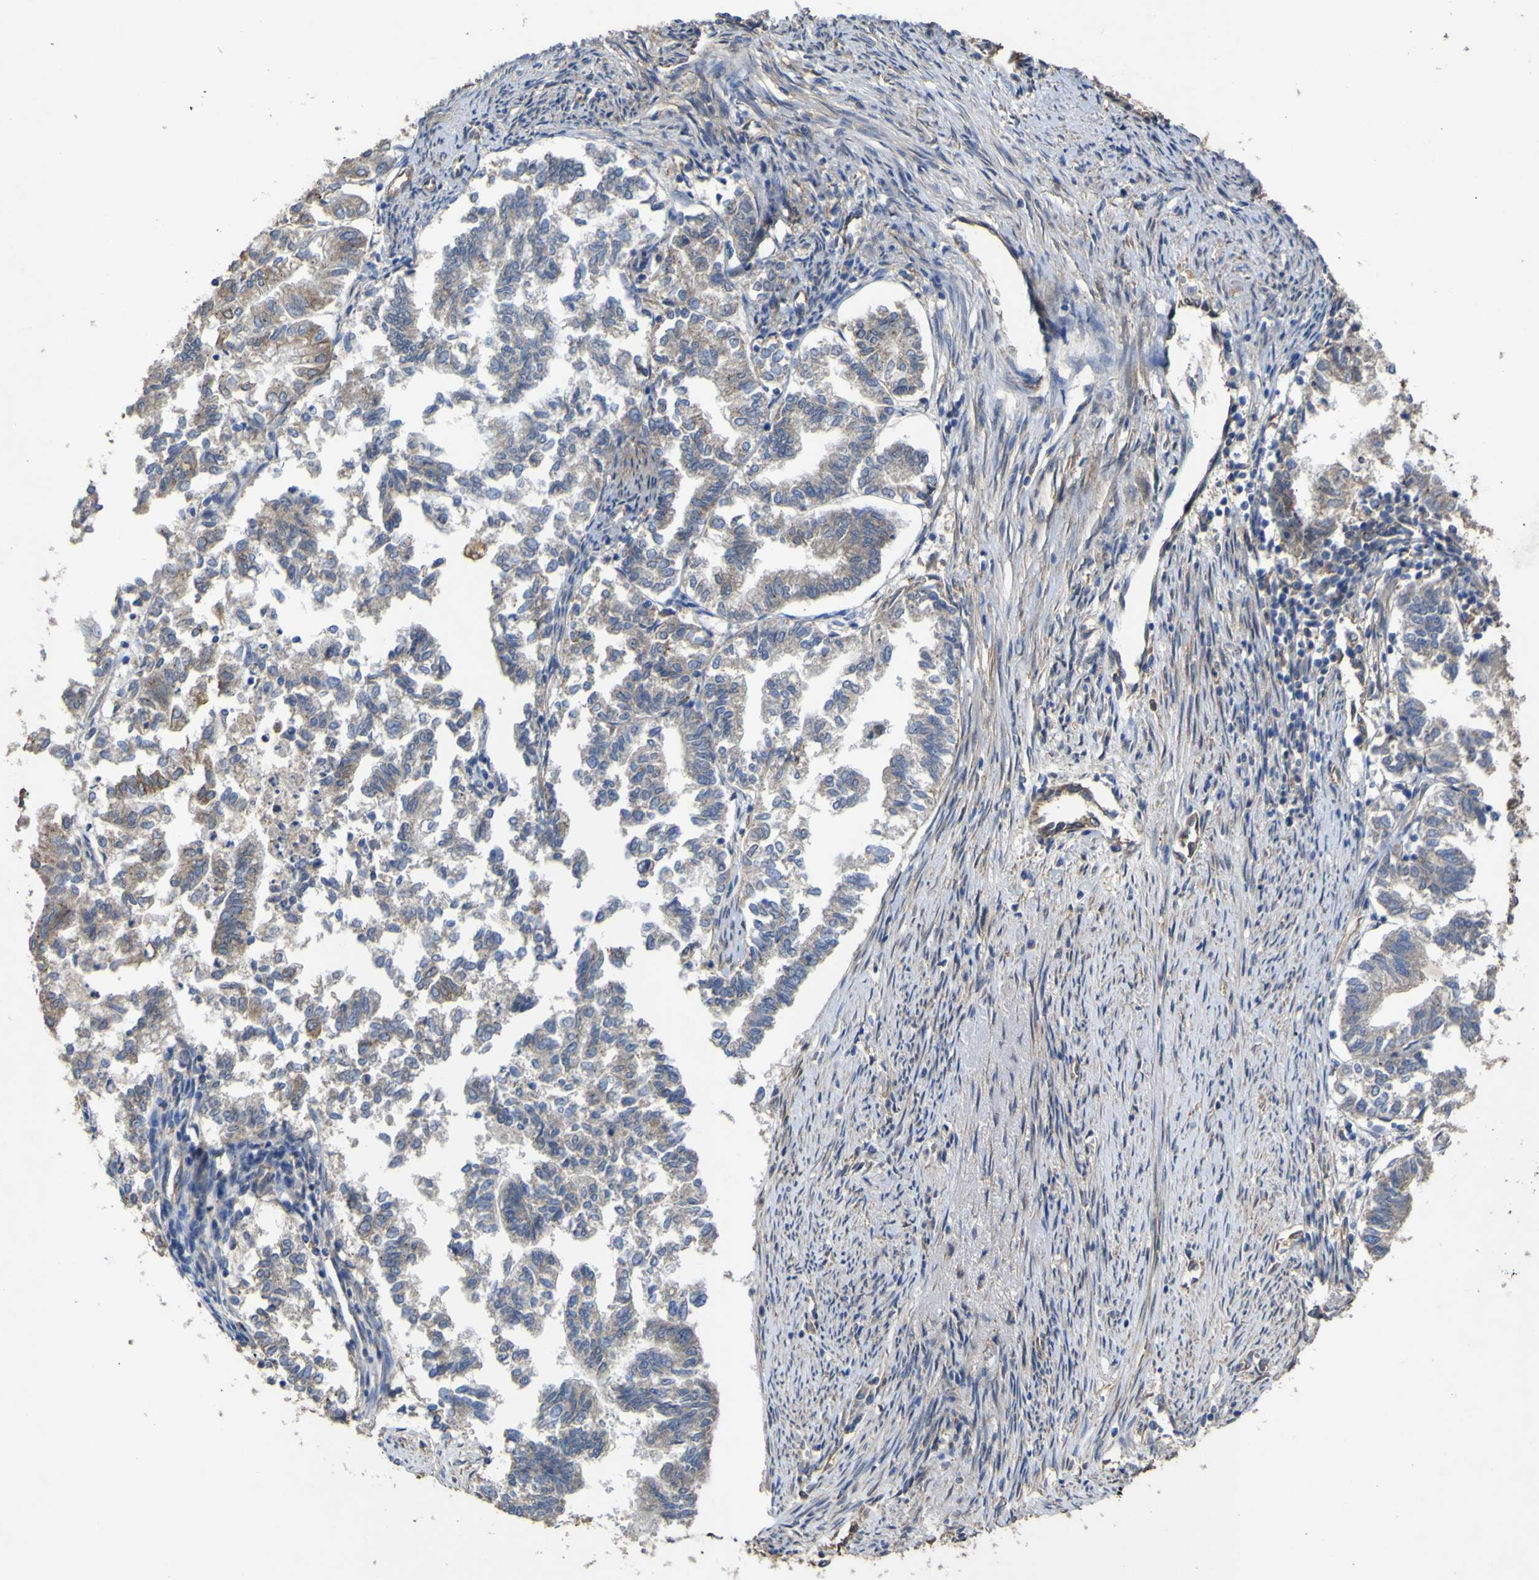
{"staining": {"intensity": "weak", "quantity": ">75%", "location": "cytoplasmic/membranous"}, "tissue": "endometrial cancer", "cell_type": "Tumor cells", "image_type": "cancer", "snomed": [{"axis": "morphology", "description": "Necrosis, NOS"}, {"axis": "morphology", "description": "Adenocarcinoma, NOS"}, {"axis": "topography", "description": "Endometrium"}], "caption": "A brown stain shows weak cytoplasmic/membranous staining of a protein in endometrial cancer tumor cells.", "gene": "TNFSF15", "patient": {"sex": "female", "age": 79}}